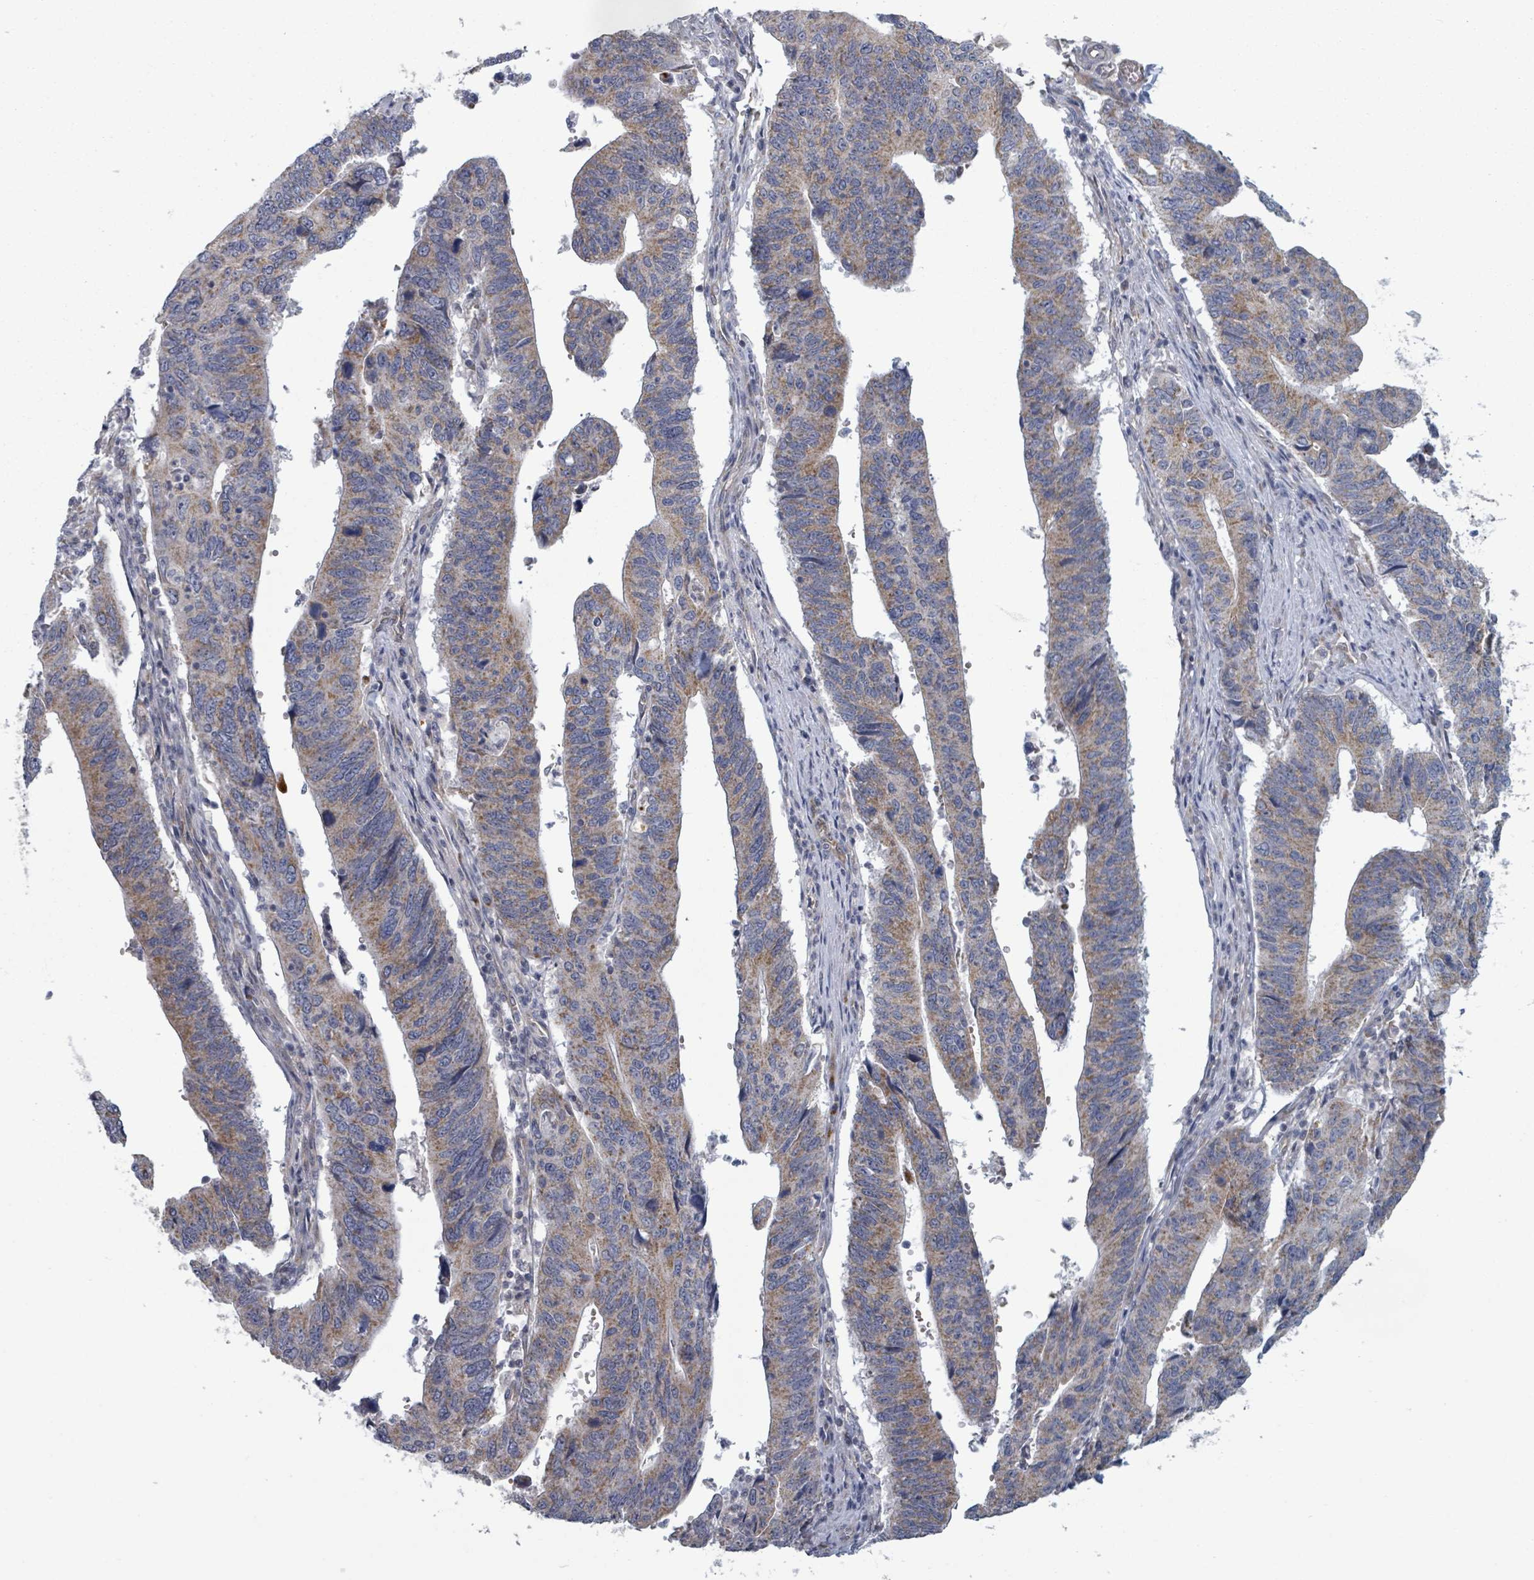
{"staining": {"intensity": "moderate", "quantity": ">75%", "location": "cytoplasmic/membranous"}, "tissue": "stomach cancer", "cell_type": "Tumor cells", "image_type": "cancer", "snomed": [{"axis": "morphology", "description": "Adenocarcinoma, NOS"}, {"axis": "topography", "description": "Stomach"}], "caption": "DAB immunohistochemical staining of human stomach cancer (adenocarcinoma) displays moderate cytoplasmic/membranous protein staining in about >75% of tumor cells.", "gene": "FKBP1A", "patient": {"sex": "male", "age": 59}}